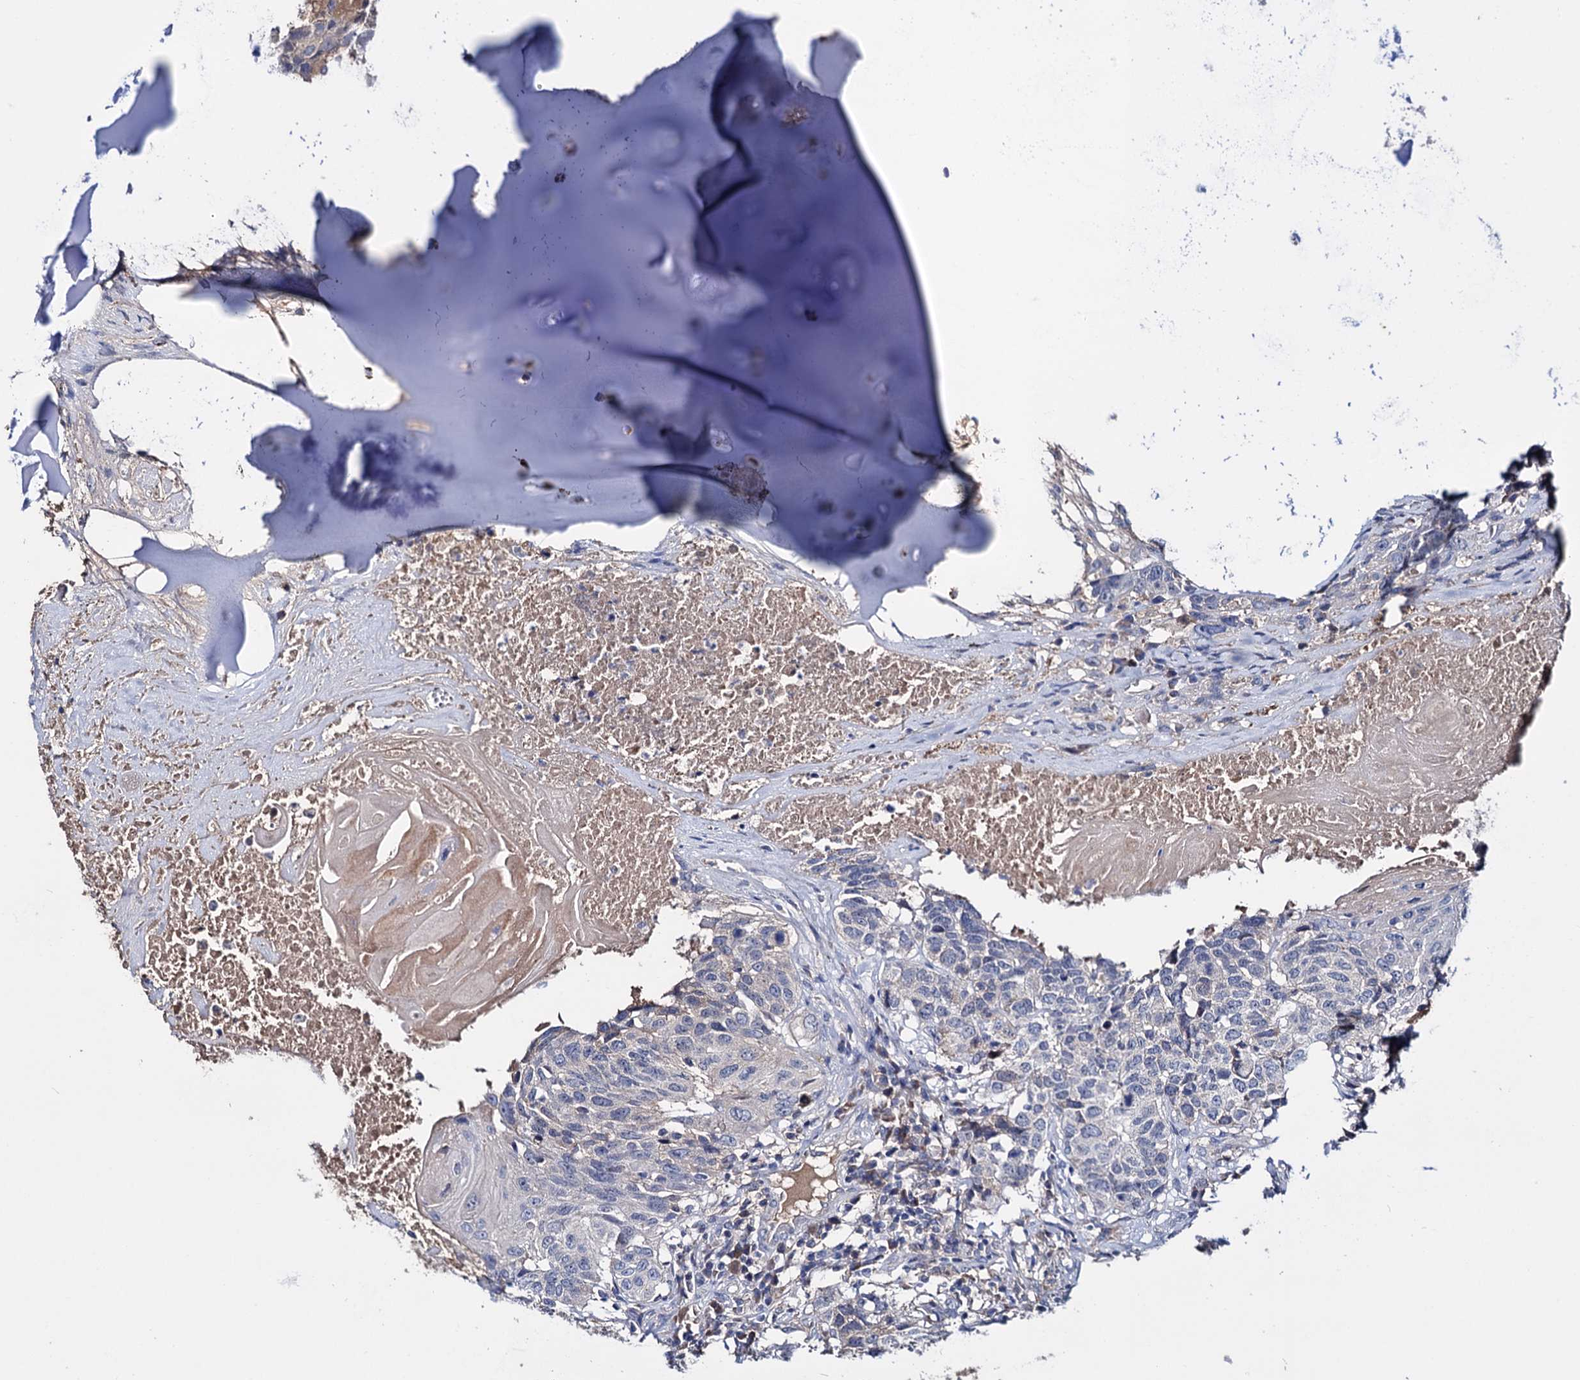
{"staining": {"intensity": "negative", "quantity": "none", "location": "none"}, "tissue": "head and neck cancer", "cell_type": "Tumor cells", "image_type": "cancer", "snomed": [{"axis": "morphology", "description": "Squamous cell carcinoma, NOS"}, {"axis": "topography", "description": "Head-Neck"}], "caption": "Protein analysis of head and neck cancer (squamous cell carcinoma) demonstrates no significant positivity in tumor cells. (IHC, brightfield microscopy, high magnification).", "gene": "PPP1R32", "patient": {"sex": "male", "age": 66}}